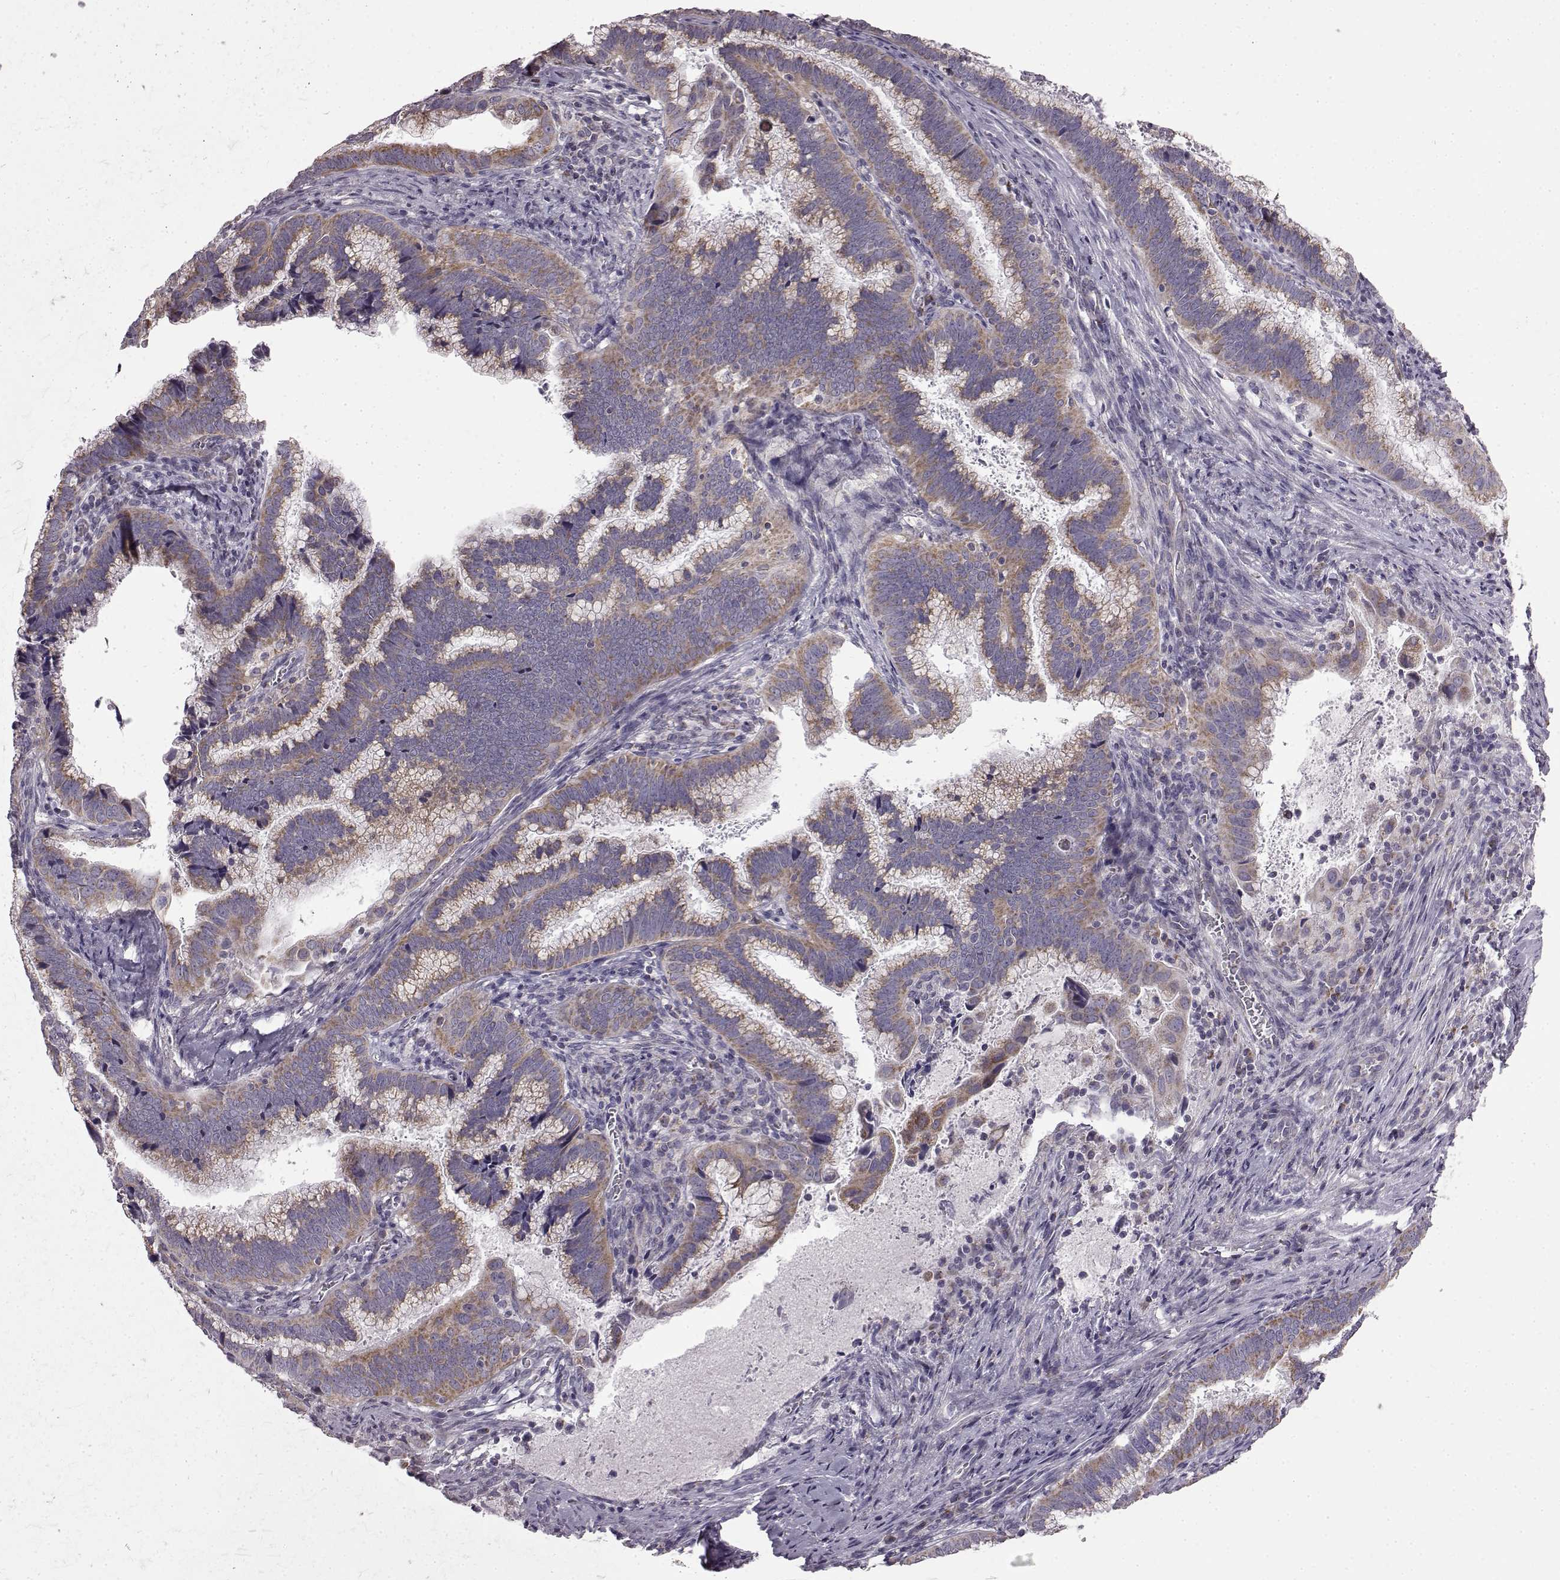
{"staining": {"intensity": "moderate", "quantity": ">75%", "location": "cytoplasmic/membranous"}, "tissue": "cervical cancer", "cell_type": "Tumor cells", "image_type": "cancer", "snomed": [{"axis": "morphology", "description": "Adenocarcinoma, NOS"}, {"axis": "topography", "description": "Cervix"}], "caption": "Approximately >75% of tumor cells in human adenocarcinoma (cervical) demonstrate moderate cytoplasmic/membranous protein expression as visualized by brown immunohistochemical staining.", "gene": "FAM8A1", "patient": {"sex": "female", "age": 61}}